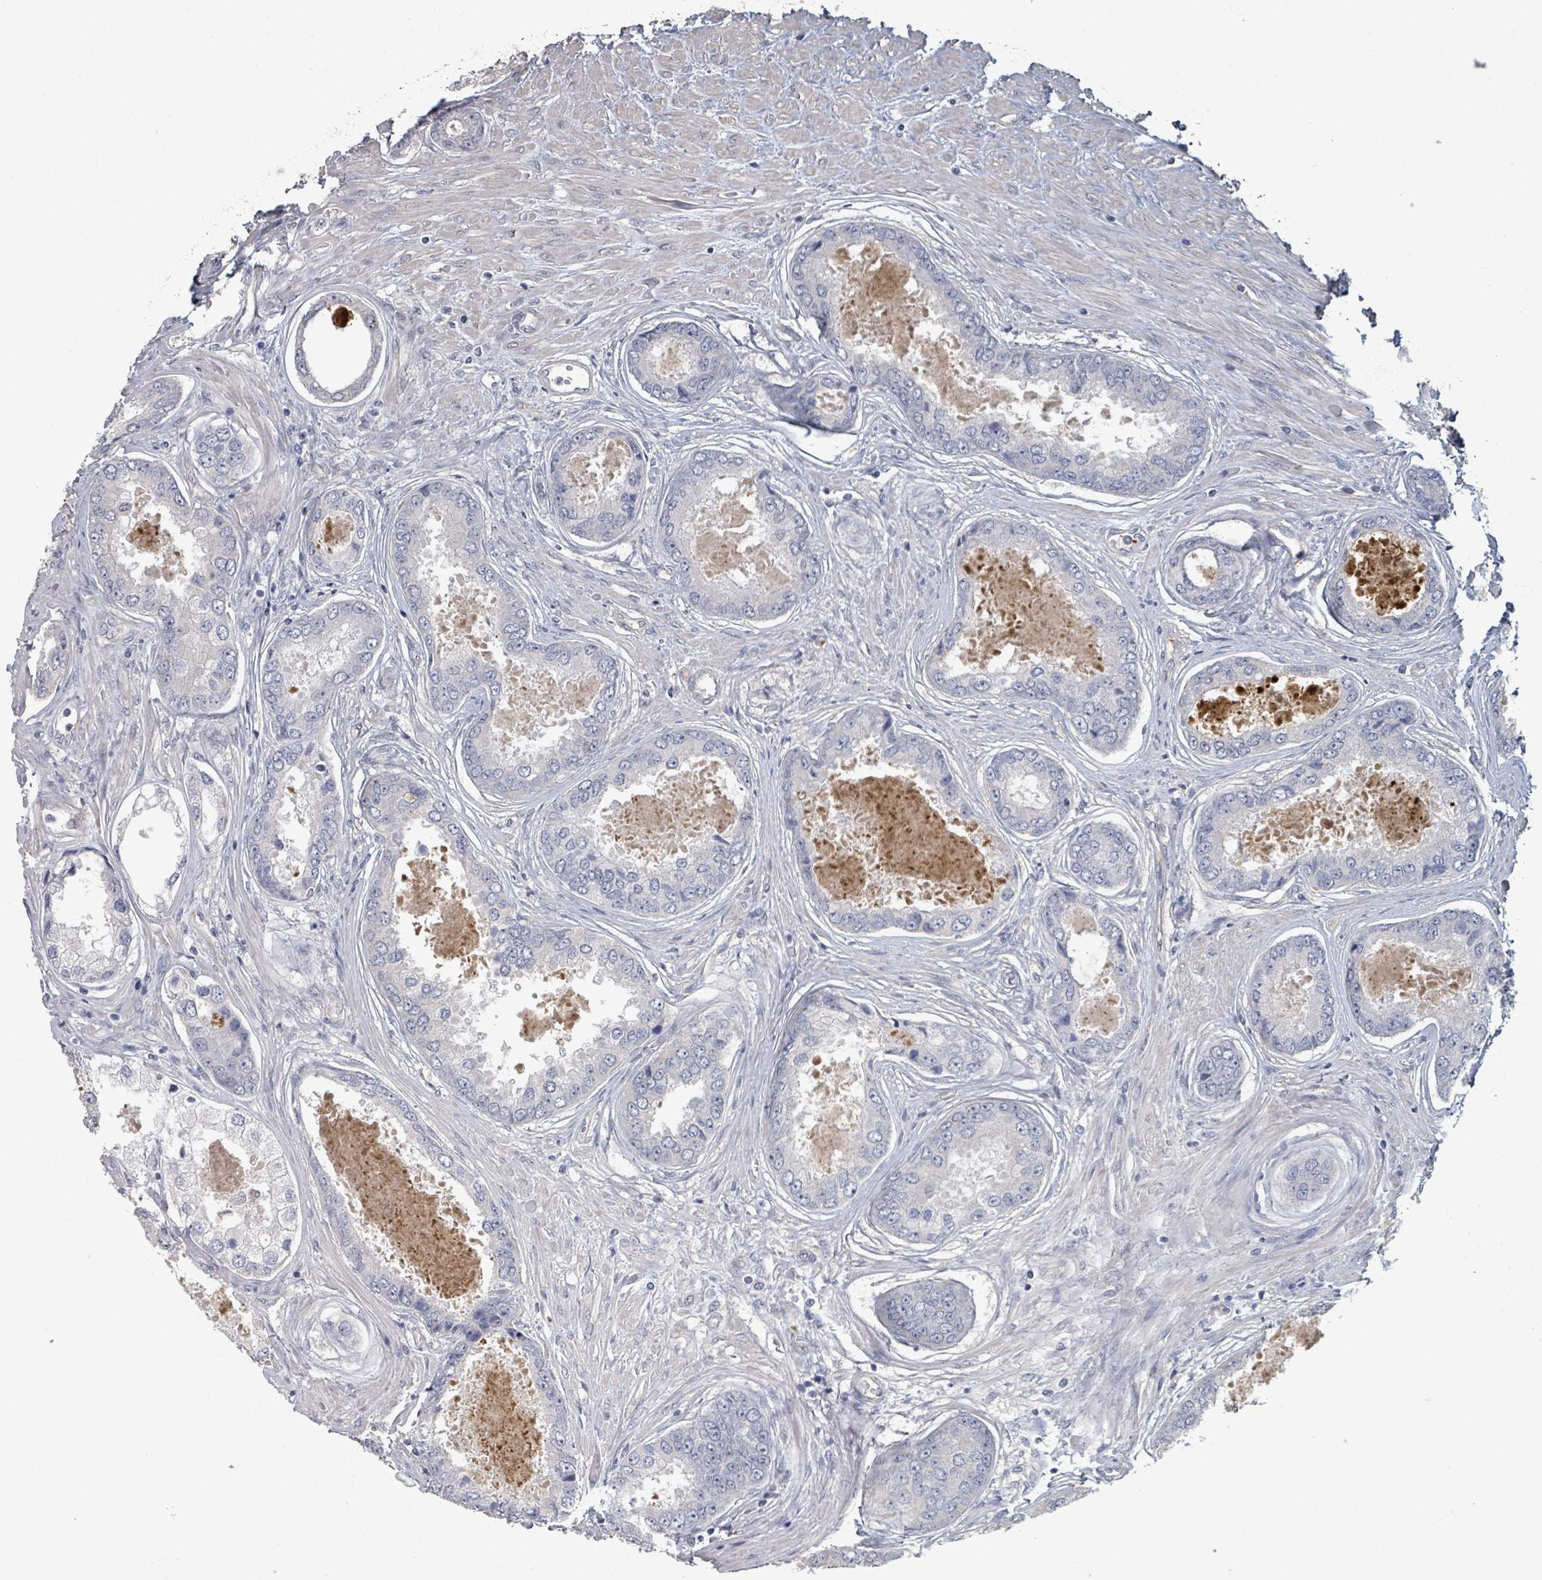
{"staining": {"intensity": "negative", "quantity": "none", "location": "none"}, "tissue": "prostate cancer", "cell_type": "Tumor cells", "image_type": "cancer", "snomed": [{"axis": "morphology", "description": "Adenocarcinoma, Low grade"}, {"axis": "topography", "description": "Prostate"}], "caption": "Prostate cancer (low-grade adenocarcinoma) was stained to show a protein in brown. There is no significant staining in tumor cells. (DAB (3,3'-diaminobenzidine) immunohistochemistry, high magnification).", "gene": "PLAUR", "patient": {"sex": "male", "age": 68}}